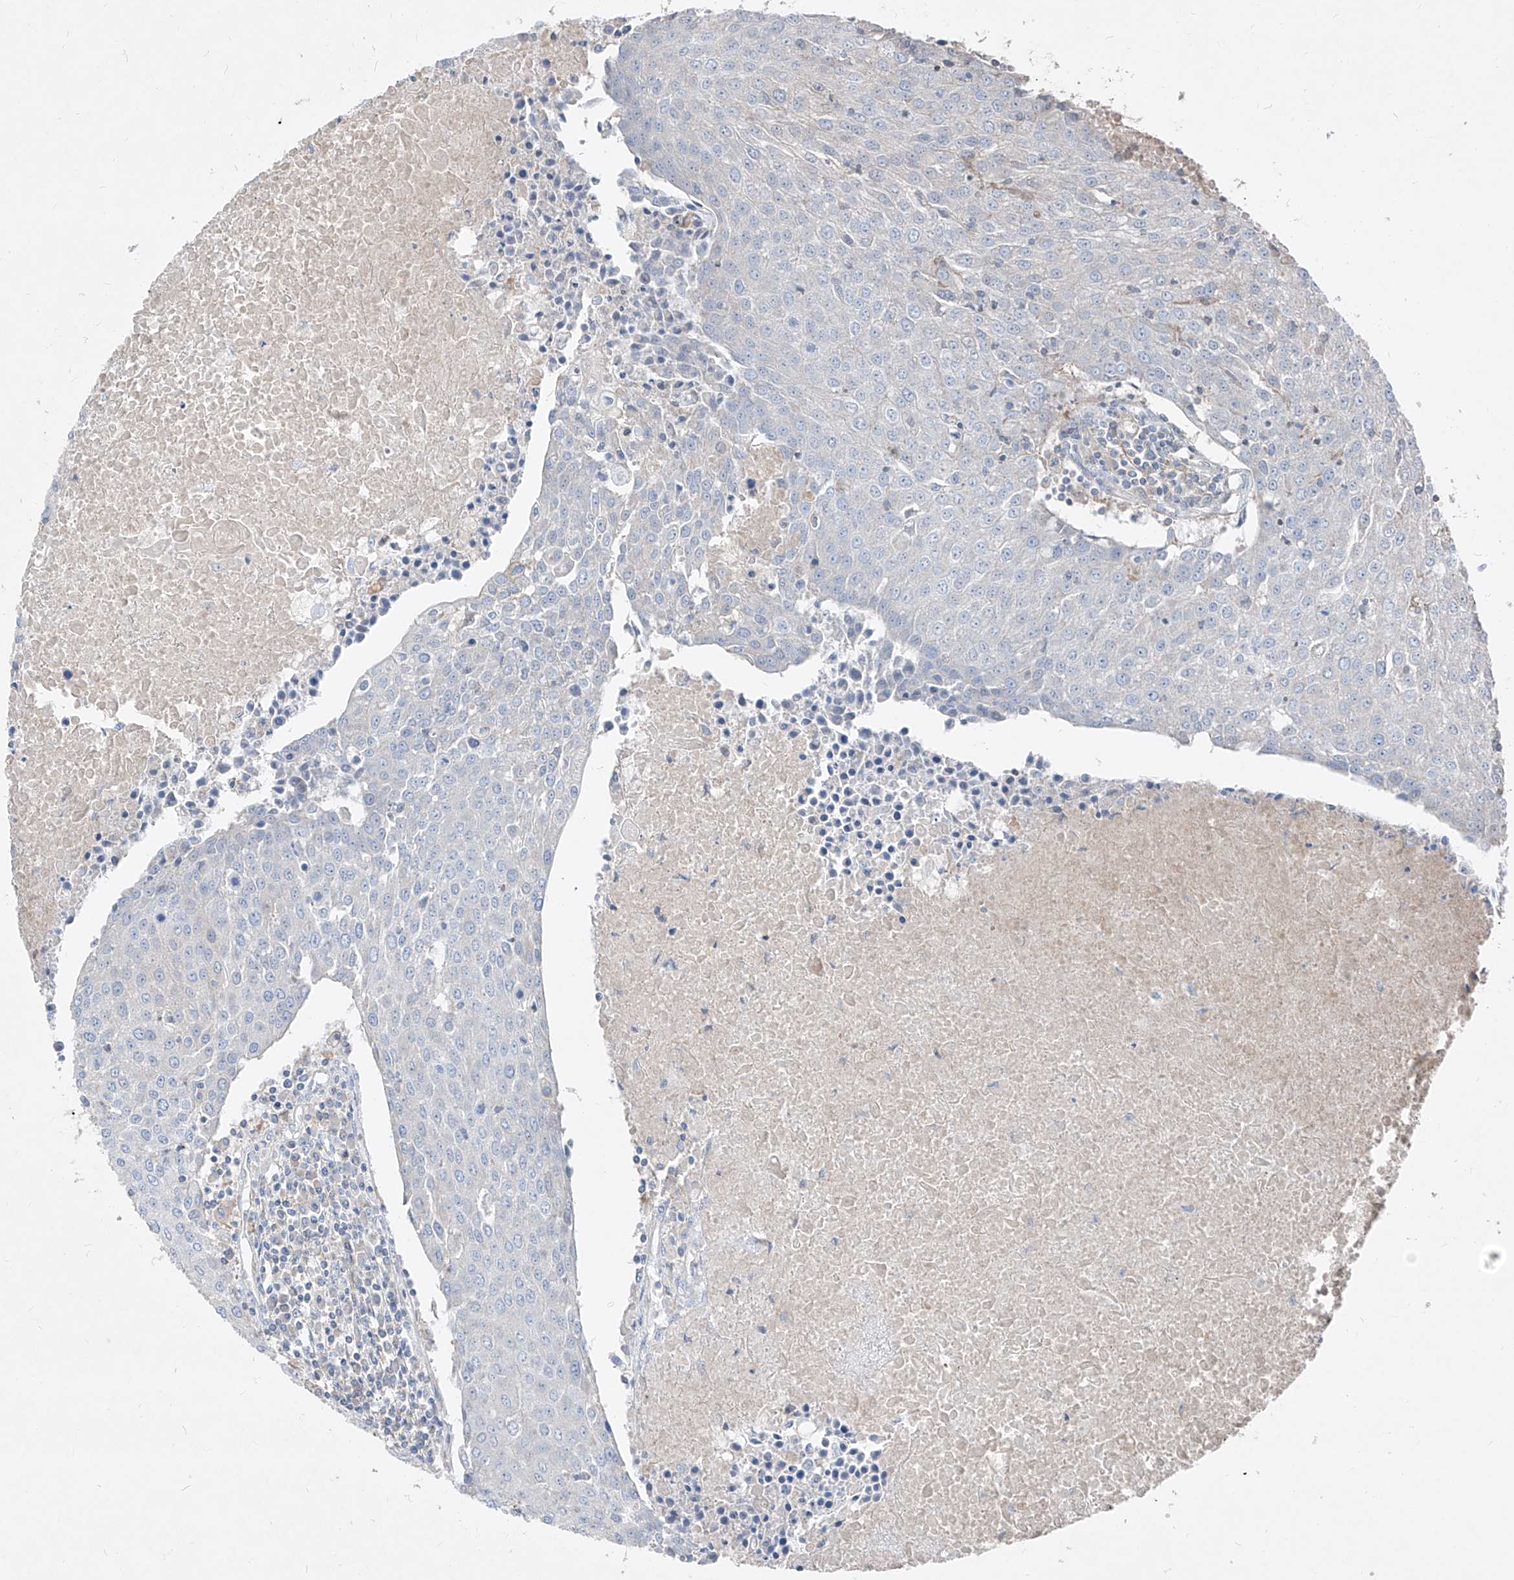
{"staining": {"intensity": "negative", "quantity": "none", "location": "none"}, "tissue": "urothelial cancer", "cell_type": "Tumor cells", "image_type": "cancer", "snomed": [{"axis": "morphology", "description": "Urothelial carcinoma, High grade"}, {"axis": "topography", "description": "Urinary bladder"}], "caption": "Immunohistochemistry (IHC) micrograph of urothelial cancer stained for a protein (brown), which demonstrates no positivity in tumor cells.", "gene": "UFD1", "patient": {"sex": "female", "age": 85}}